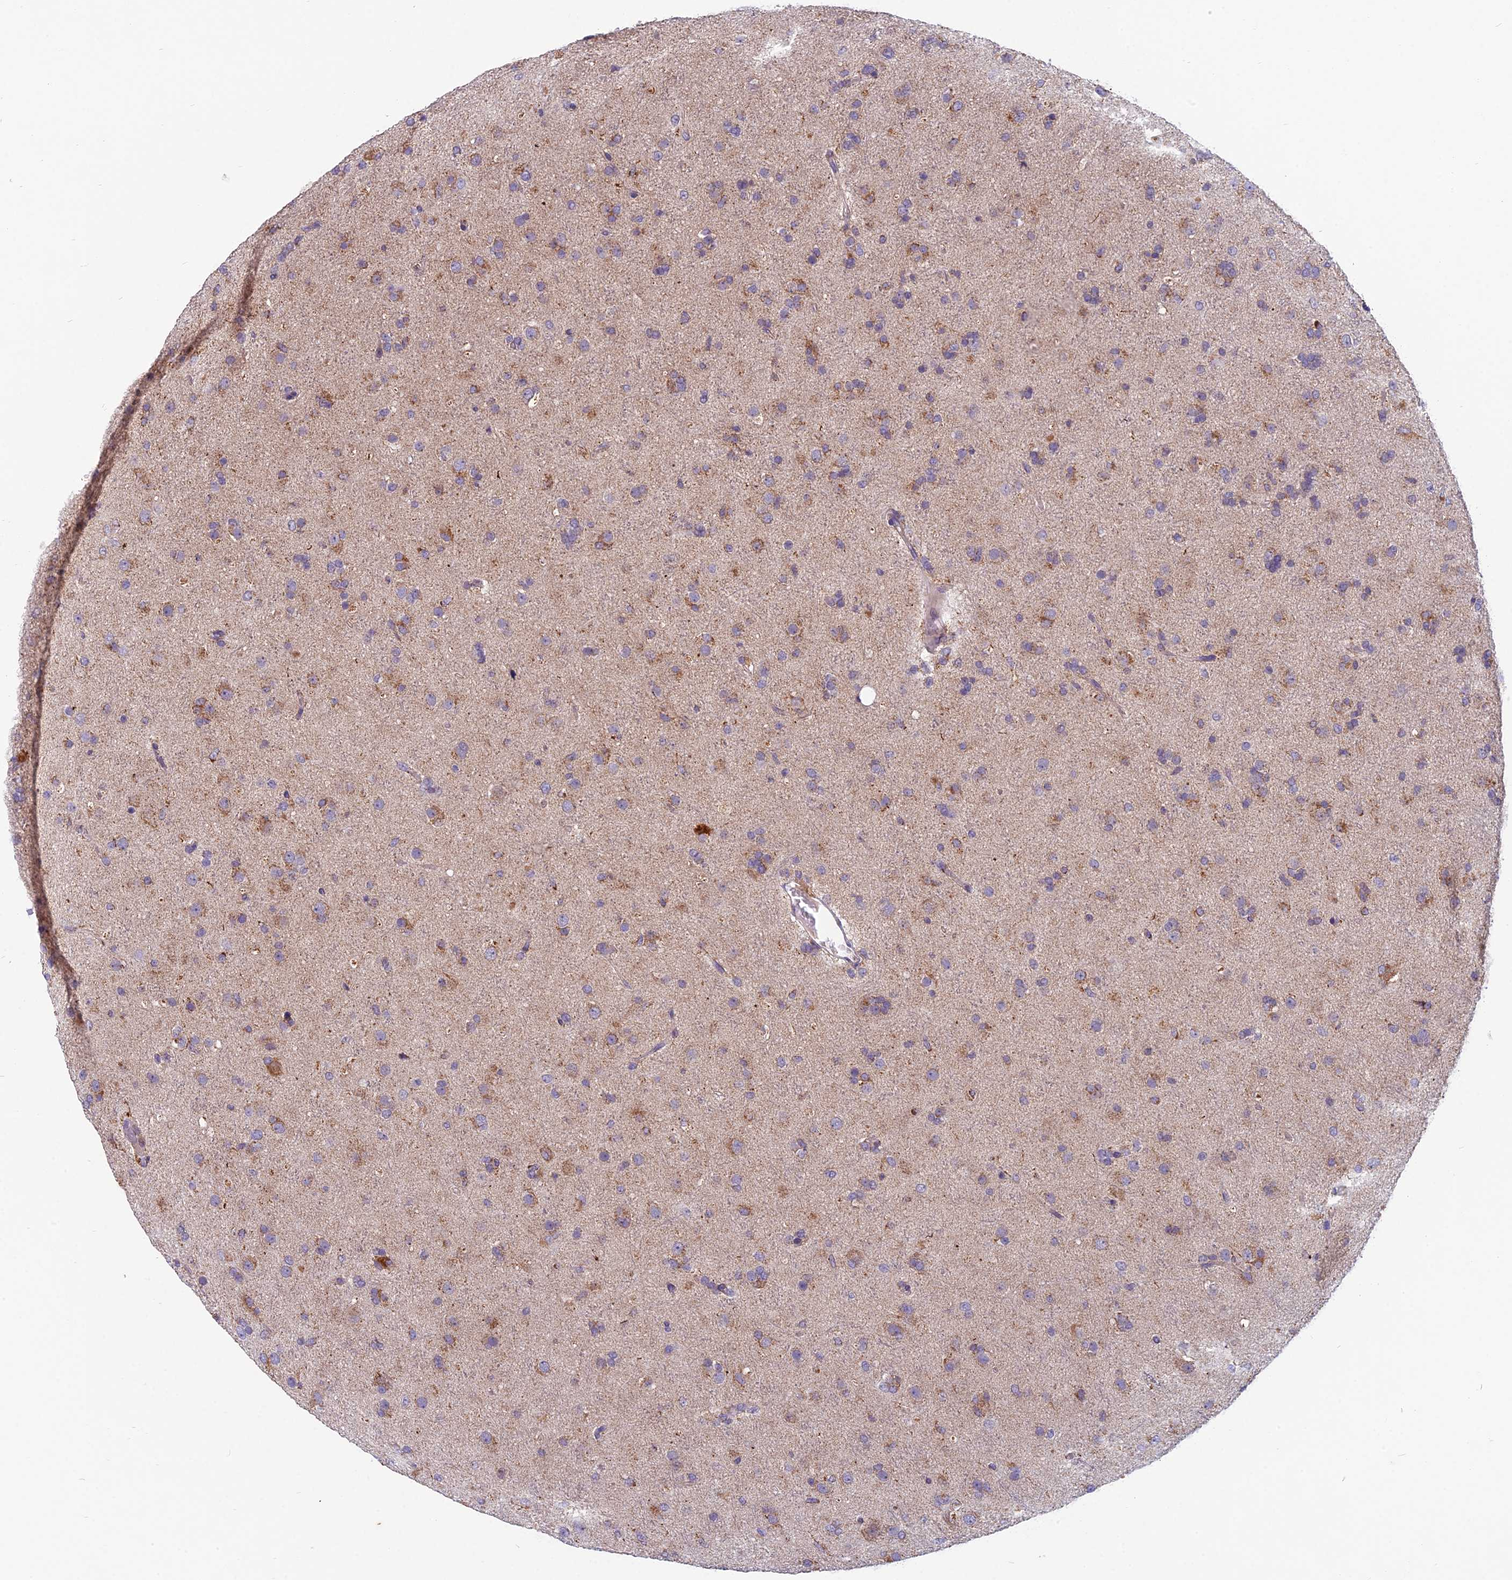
{"staining": {"intensity": "weak", "quantity": ">75%", "location": "cytoplasmic/membranous"}, "tissue": "glioma", "cell_type": "Tumor cells", "image_type": "cancer", "snomed": [{"axis": "morphology", "description": "Glioma, malignant, Low grade"}, {"axis": "topography", "description": "Brain"}], "caption": "A brown stain labels weak cytoplasmic/membranous expression of a protein in glioma tumor cells. (DAB = brown stain, brightfield microscopy at high magnification).", "gene": "ENSG00000188897", "patient": {"sex": "male", "age": 65}}